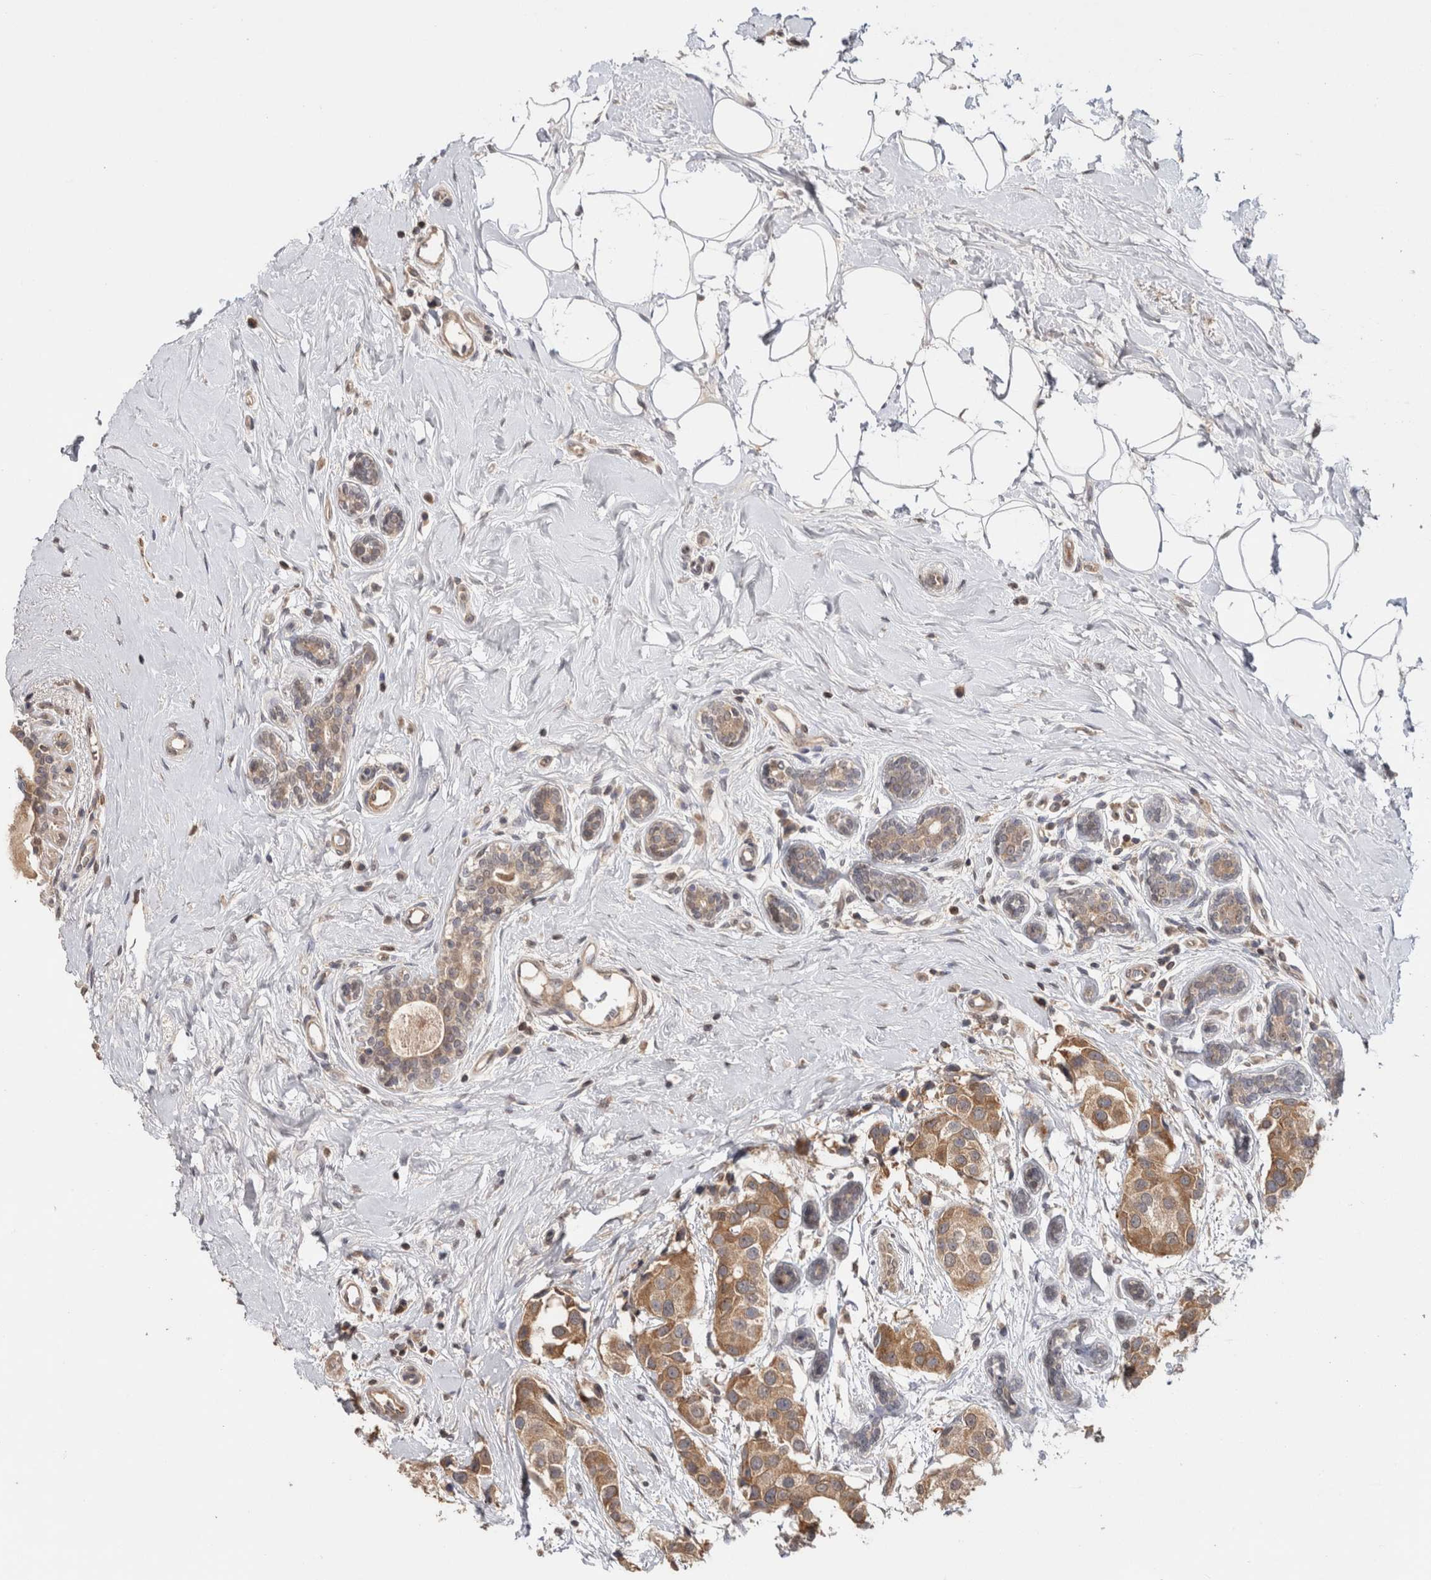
{"staining": {"intensity": "moderate", "quantity": ">75%", "location": "cytoplasmic/membranous"}, "tissue": "breast cancer", "cell_type": "Tumor cells", "image_type": "cancer", "snomed": [{"axis": "morphology", "description": "Normal tissue, NOS"}, {"axis": "morphology", "description": "Duct carcinoma"}, {"axis": "topography", "description": "Breast"}], "caption": "Breast cancer (infiltrating ductal carcinoma) was stained to show a protein in brown. There is medium levels of moderate cytoplasmic/membranous expression in about >75% of tumor cells. Using DAB (brown) and hematoxylin (blue) stains, captured at high magnification using brightfield microscopy.", "gene": "HMOX2", "patient": {"sex": "female", "age": 39}}